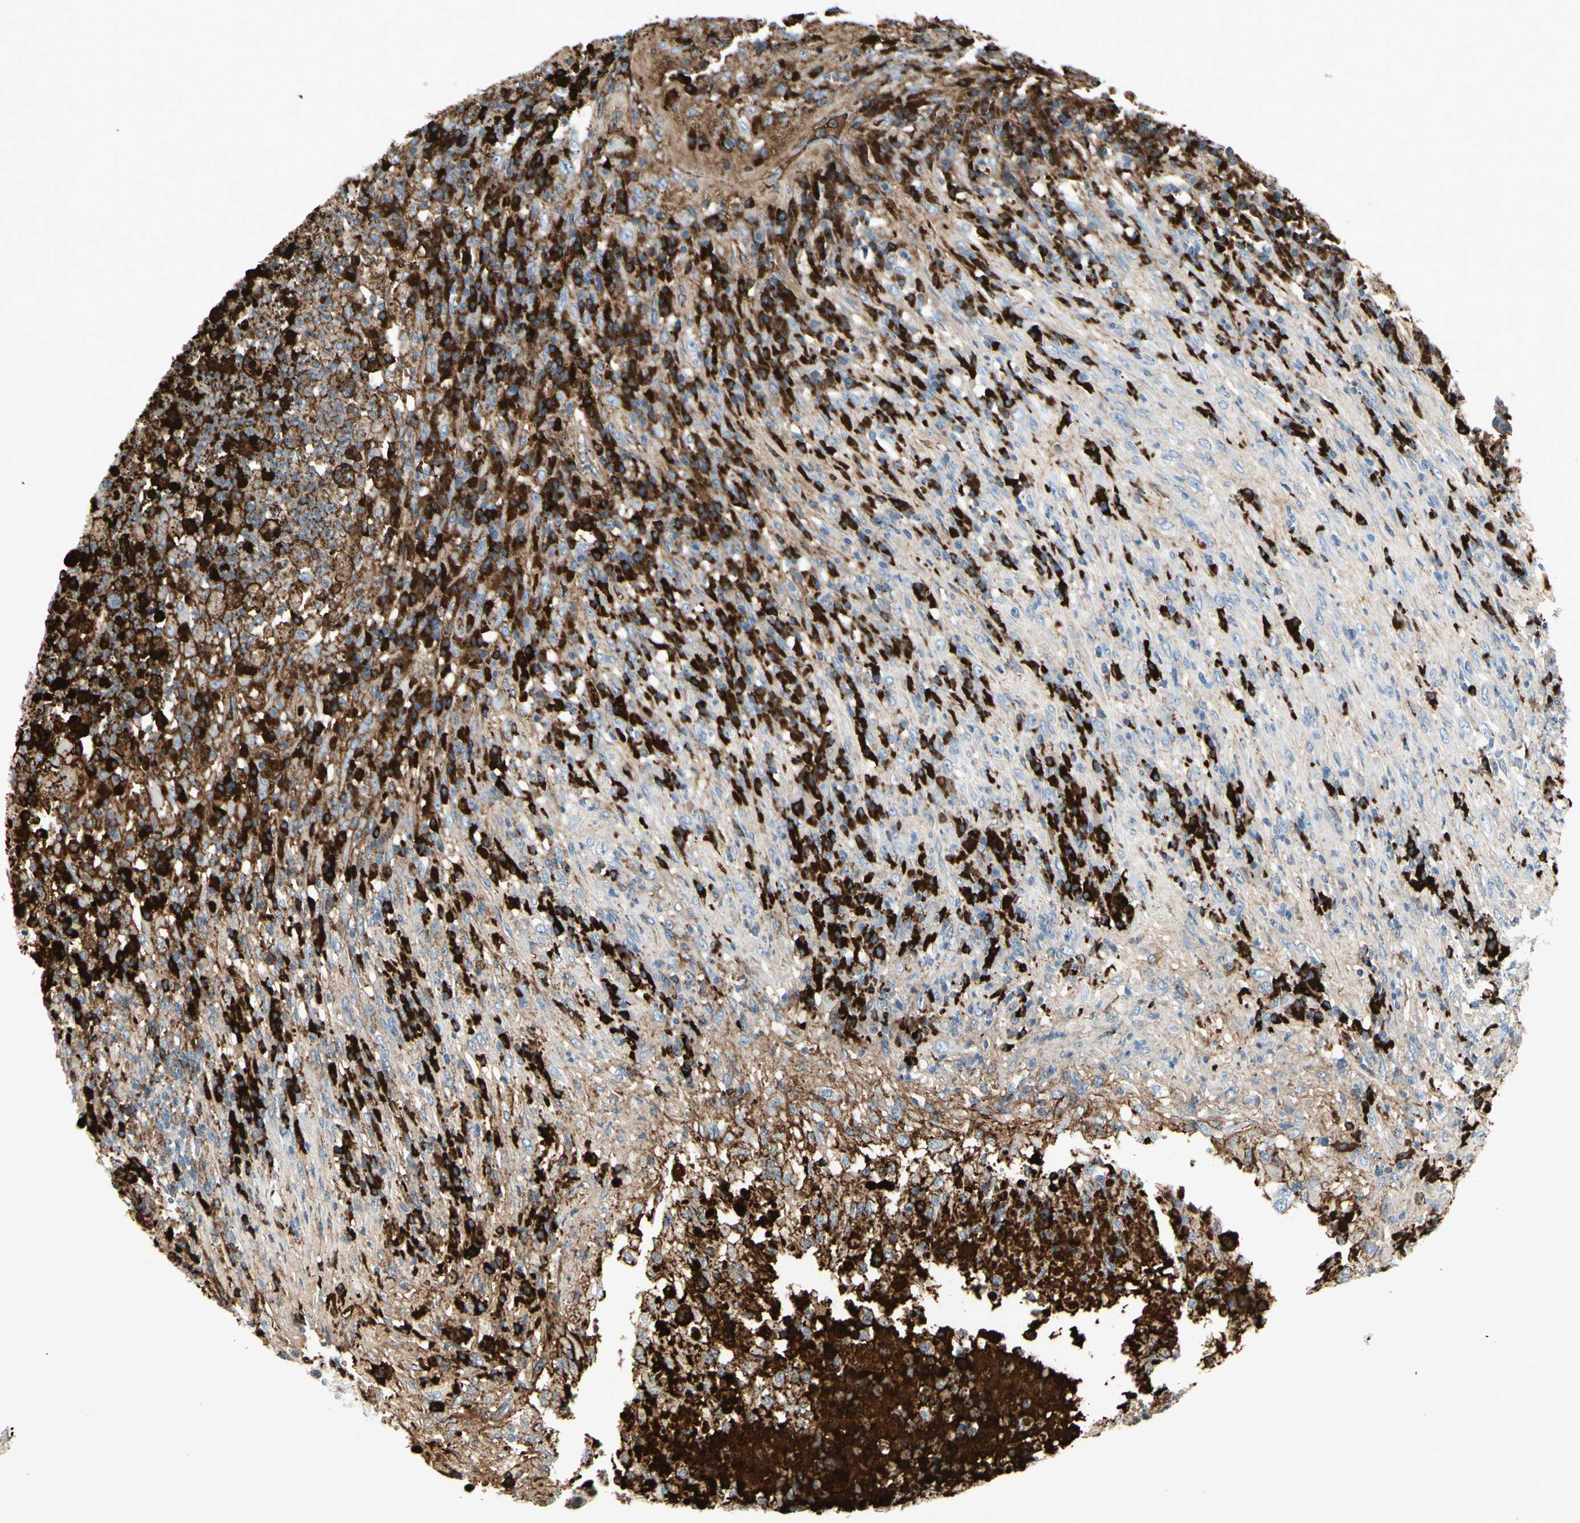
{"staining": {"intensity": "weak", "quantity": "25%-75%", "location": "cytoplasmic/membranous"}, "tissue": "testis cancer", "cell_type": "Tumor cells", "image_type": "cancer", "snomed": [{"axis": "morphology", "description": "Necrosis, NOS"}, {"axis": "morphology", "description": "Carcinoma, Embryonal, NOS"}, {"axis": "topography", "description": "Testis"}], "caption": "Immunohistochemistry (IHC) (DAB) staining of testis cancer (embryonal carcinoma) exhibits weak cytoplasmic/membranous protein expression in approximately 25%-75% of tumor cells. The protein of interest is stained brown, and the nuclei are stained in blue (DAB IHC with brightfield microscopy, high magnification).", "gene": "IGHG1", "patient": {"sex": "male", "age": 19}}